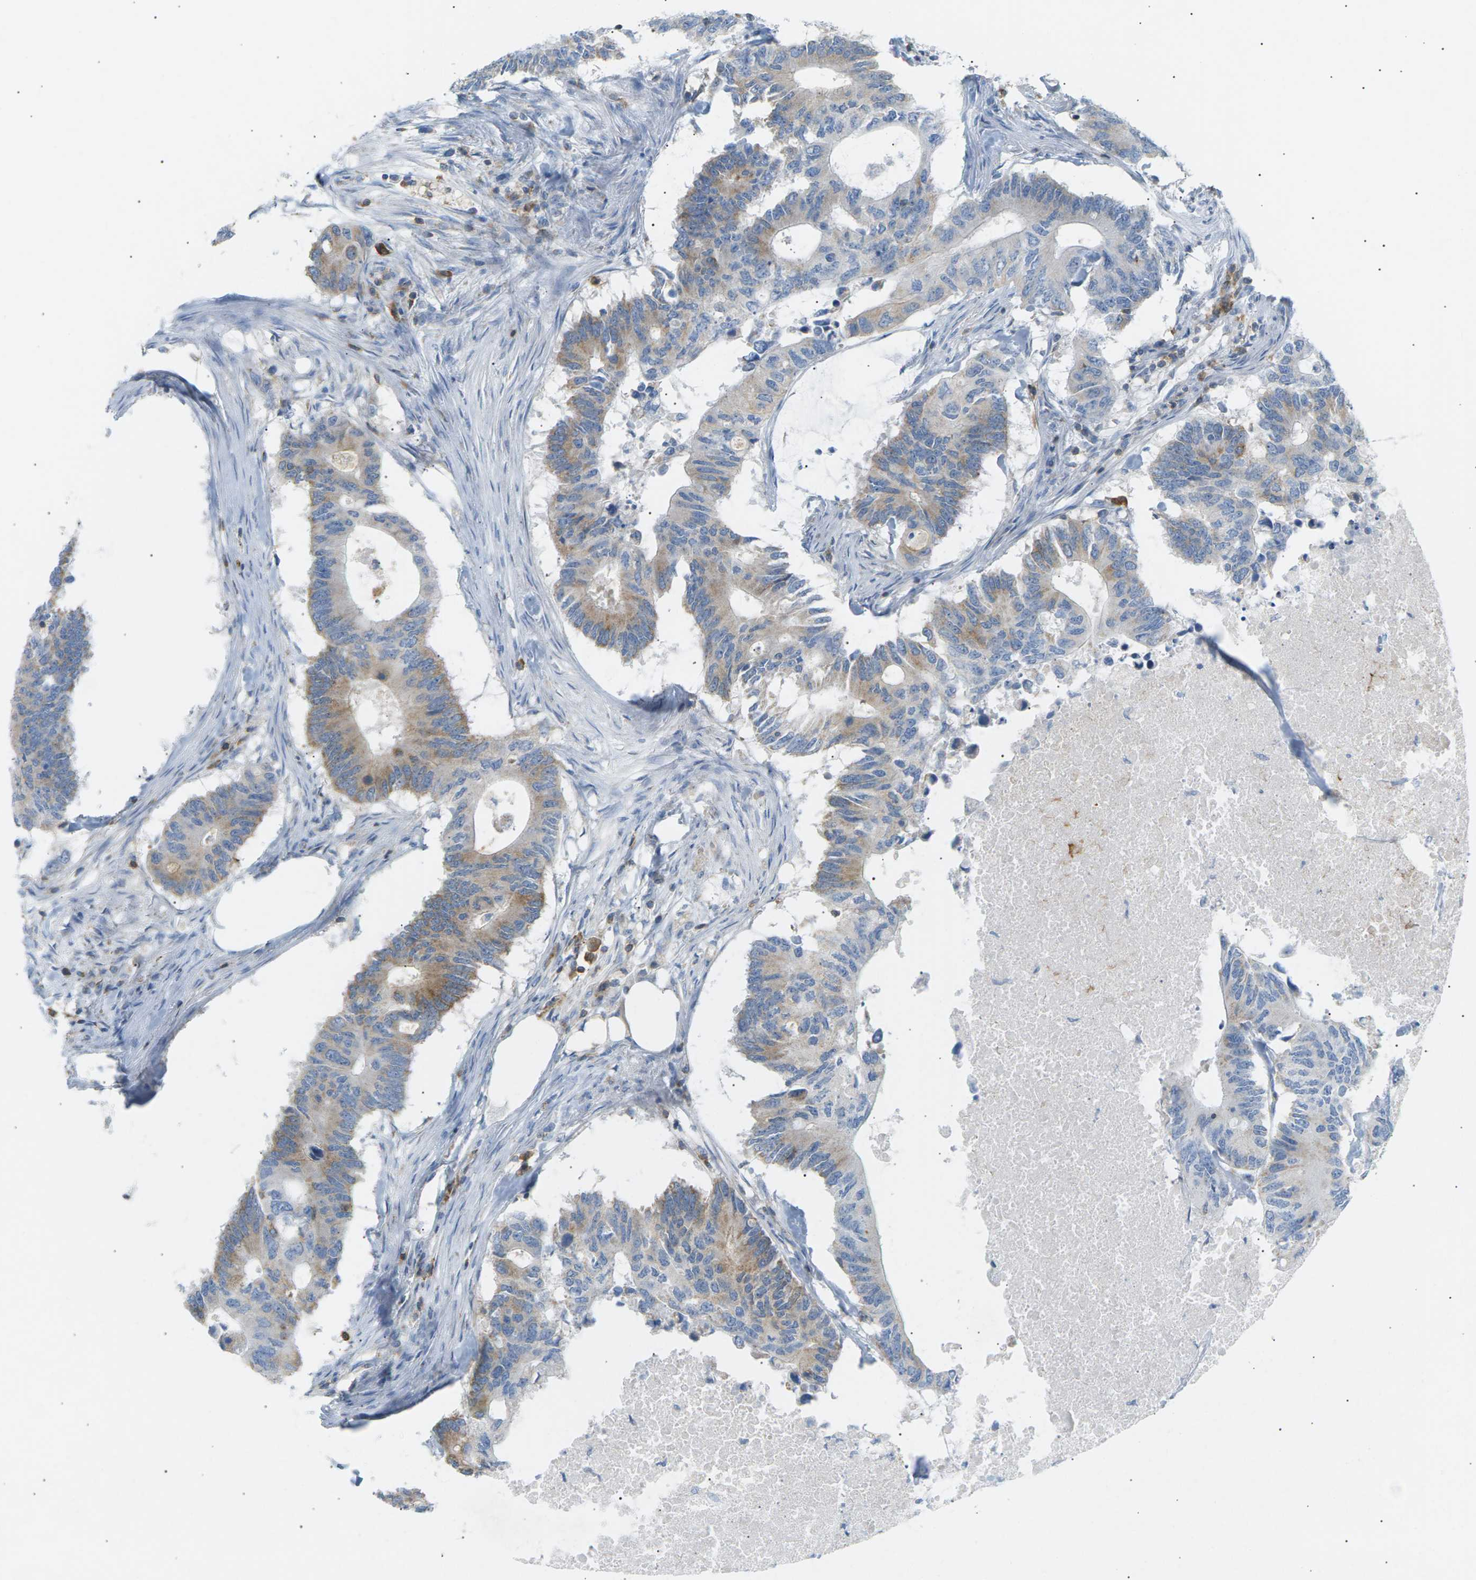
{"staining": {"intensity": "moderate", "quantity": "25%-75%", "location": "cytoplasmic/membranous"}, "tissue": "colorectal cancer", "cell_type": "Tumor cells", "image_type": "cancer", "snomed": [{"axis": "morphology", "description": "Adenocarcinoma, NOS"}, {"axis": "topography", "description": "Colon"}], "caption": "Tumor cells show moderate cytoplasmic/membranous staining in approximately 25%-75% of cells in colorectal cancer (adenocarcinoma).", "gene": "LIME1", "patient": {"sex": "male", "age": 71}}